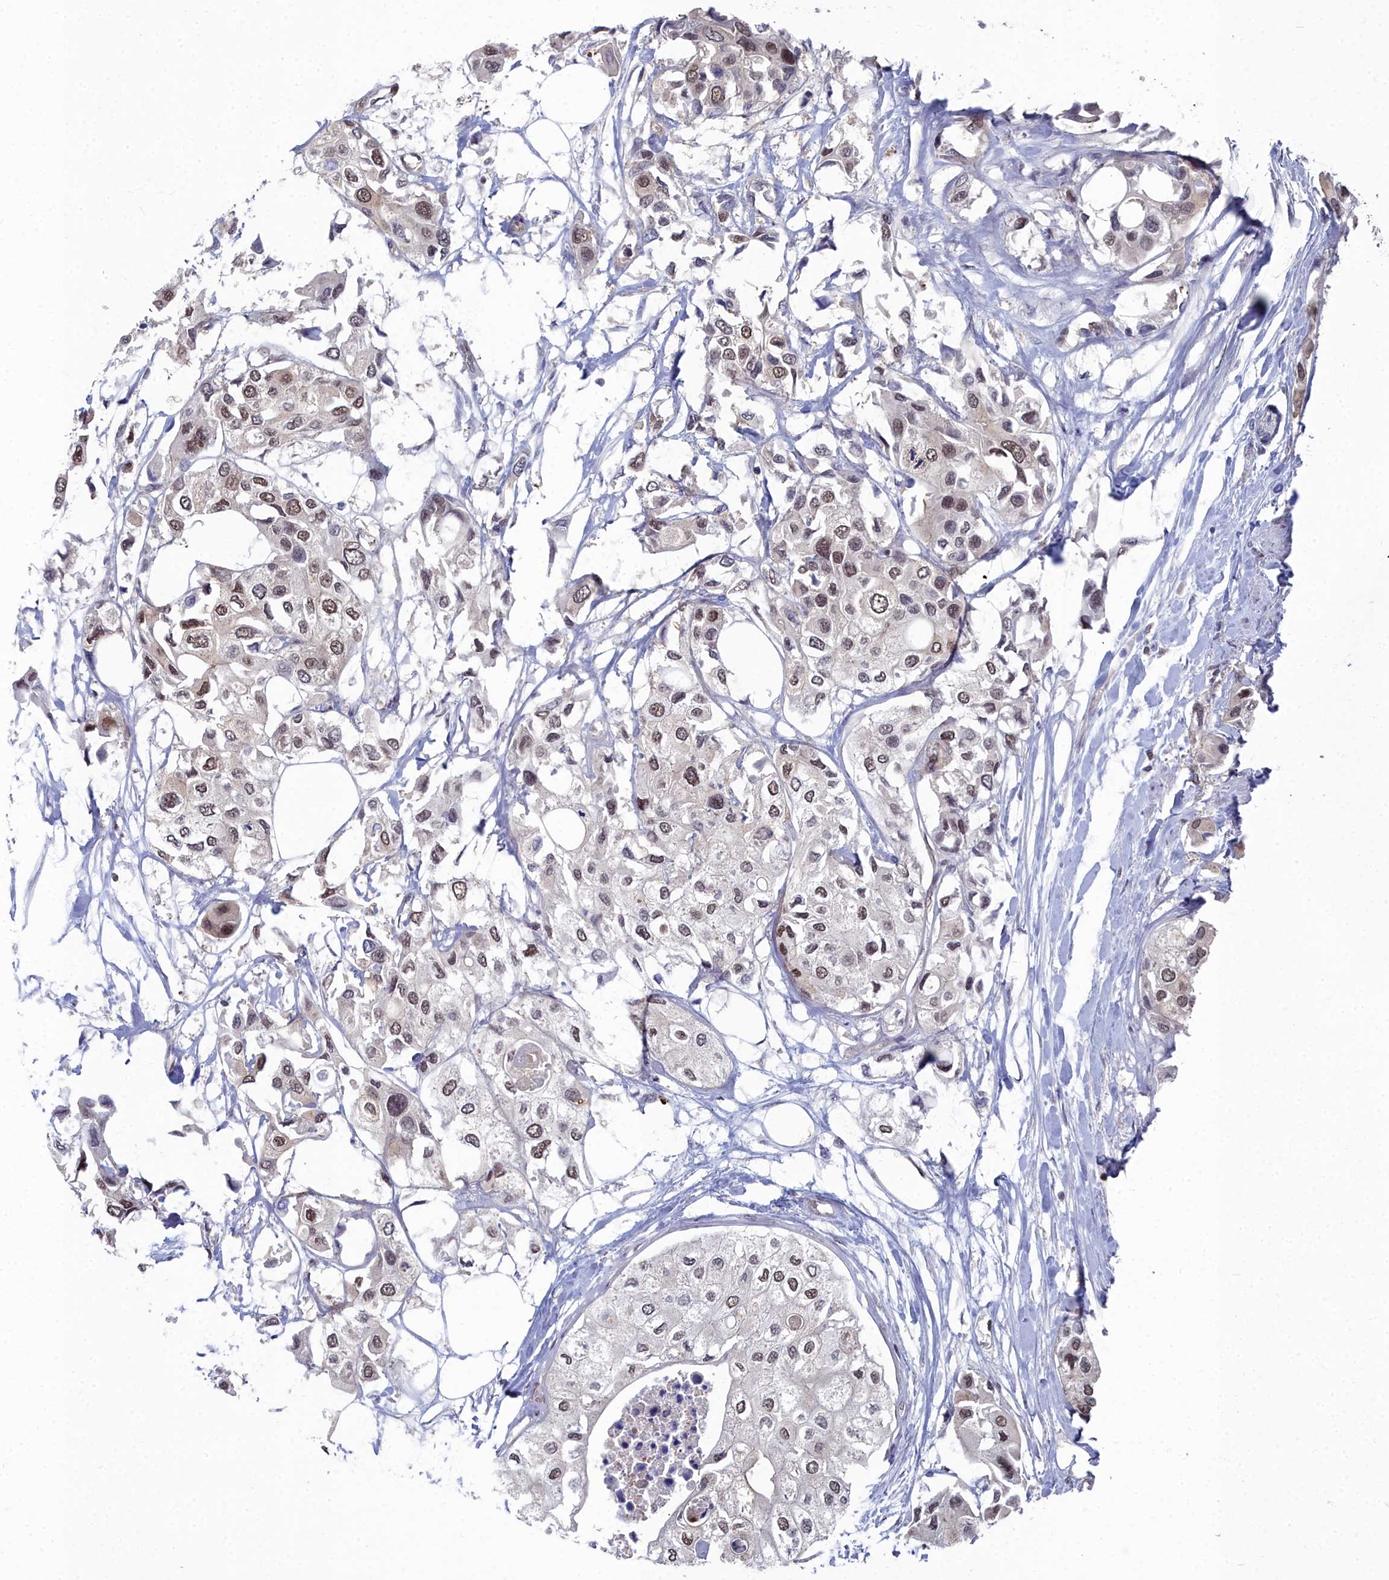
{"staining": {"intensity": "moderate", "quantity": ">75%", "location": "nuclear"}, "tissue": "urothelial cancer", "cell_type": "Tumor cells", "image_type": "cancer", "snomed": [{"axis": "morphology", "description": "Urothelial carcinoma, High grade"}, {"axis": "topography", "description": "Urinary bladder"}], "caption": "Human urothelial carcinoma (high-grade) stained with a brown dye displays moderate nuclear positive staining in approximately >75% of tumor cells.", "gene": "RPS27A", "patient": {"sex": "male", "age": 64}}